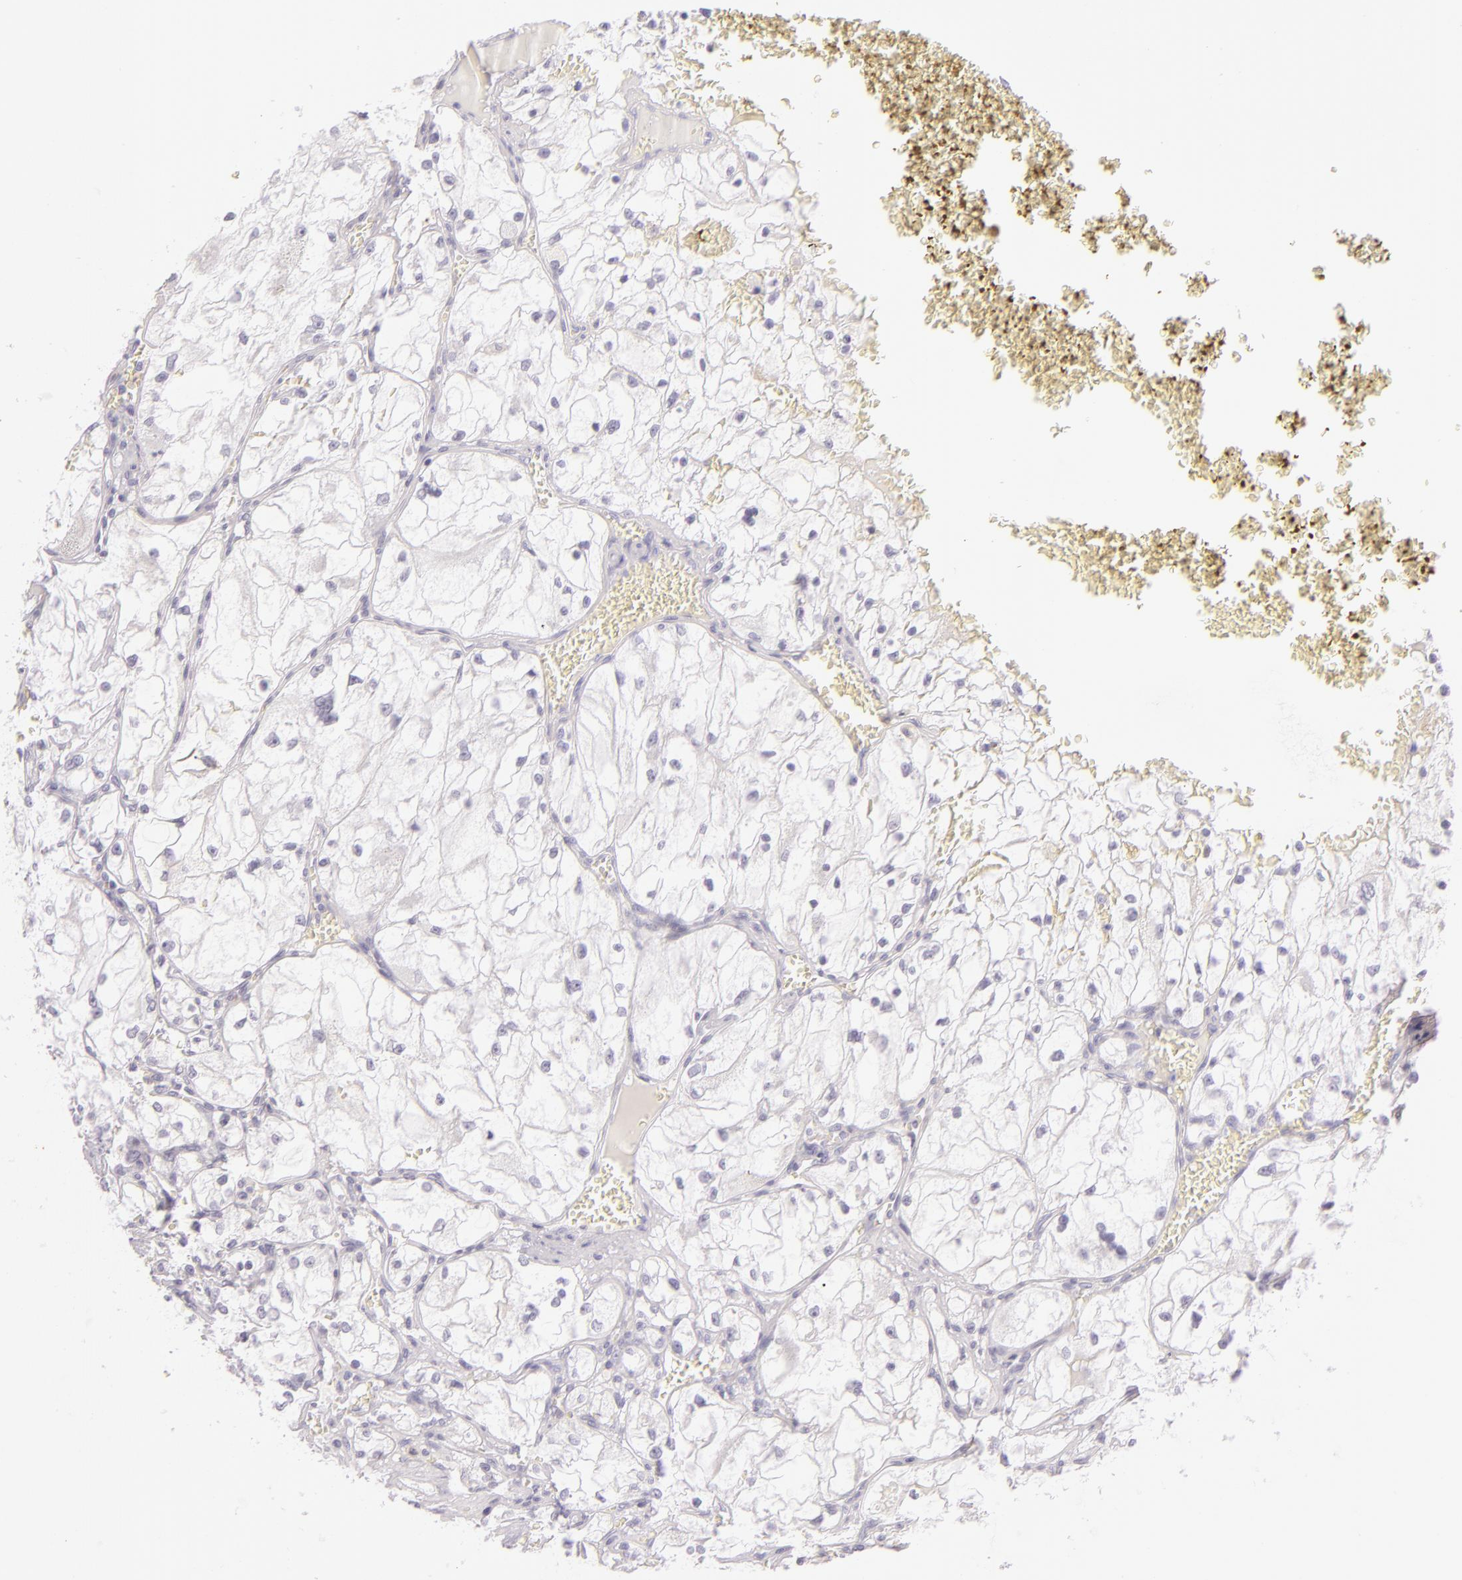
{"staining": {"intensity": "negative", "quantity": "none", "location": "none"}, "tissue": "renal cancer", "cell_type": "Tumor cells", "image_type": "cancer", "snomed": [{"axis": "morphology", "description": "Adenocarcinoma, NOS"}, {"axis": "topography", "description": "Kidney"}], "caption": "Immunohistochemical staining of human renal cancer reveals no significant staining in tumor cells.", "gene": "CBS", "patient": {"sex": "male", "age": 61}}